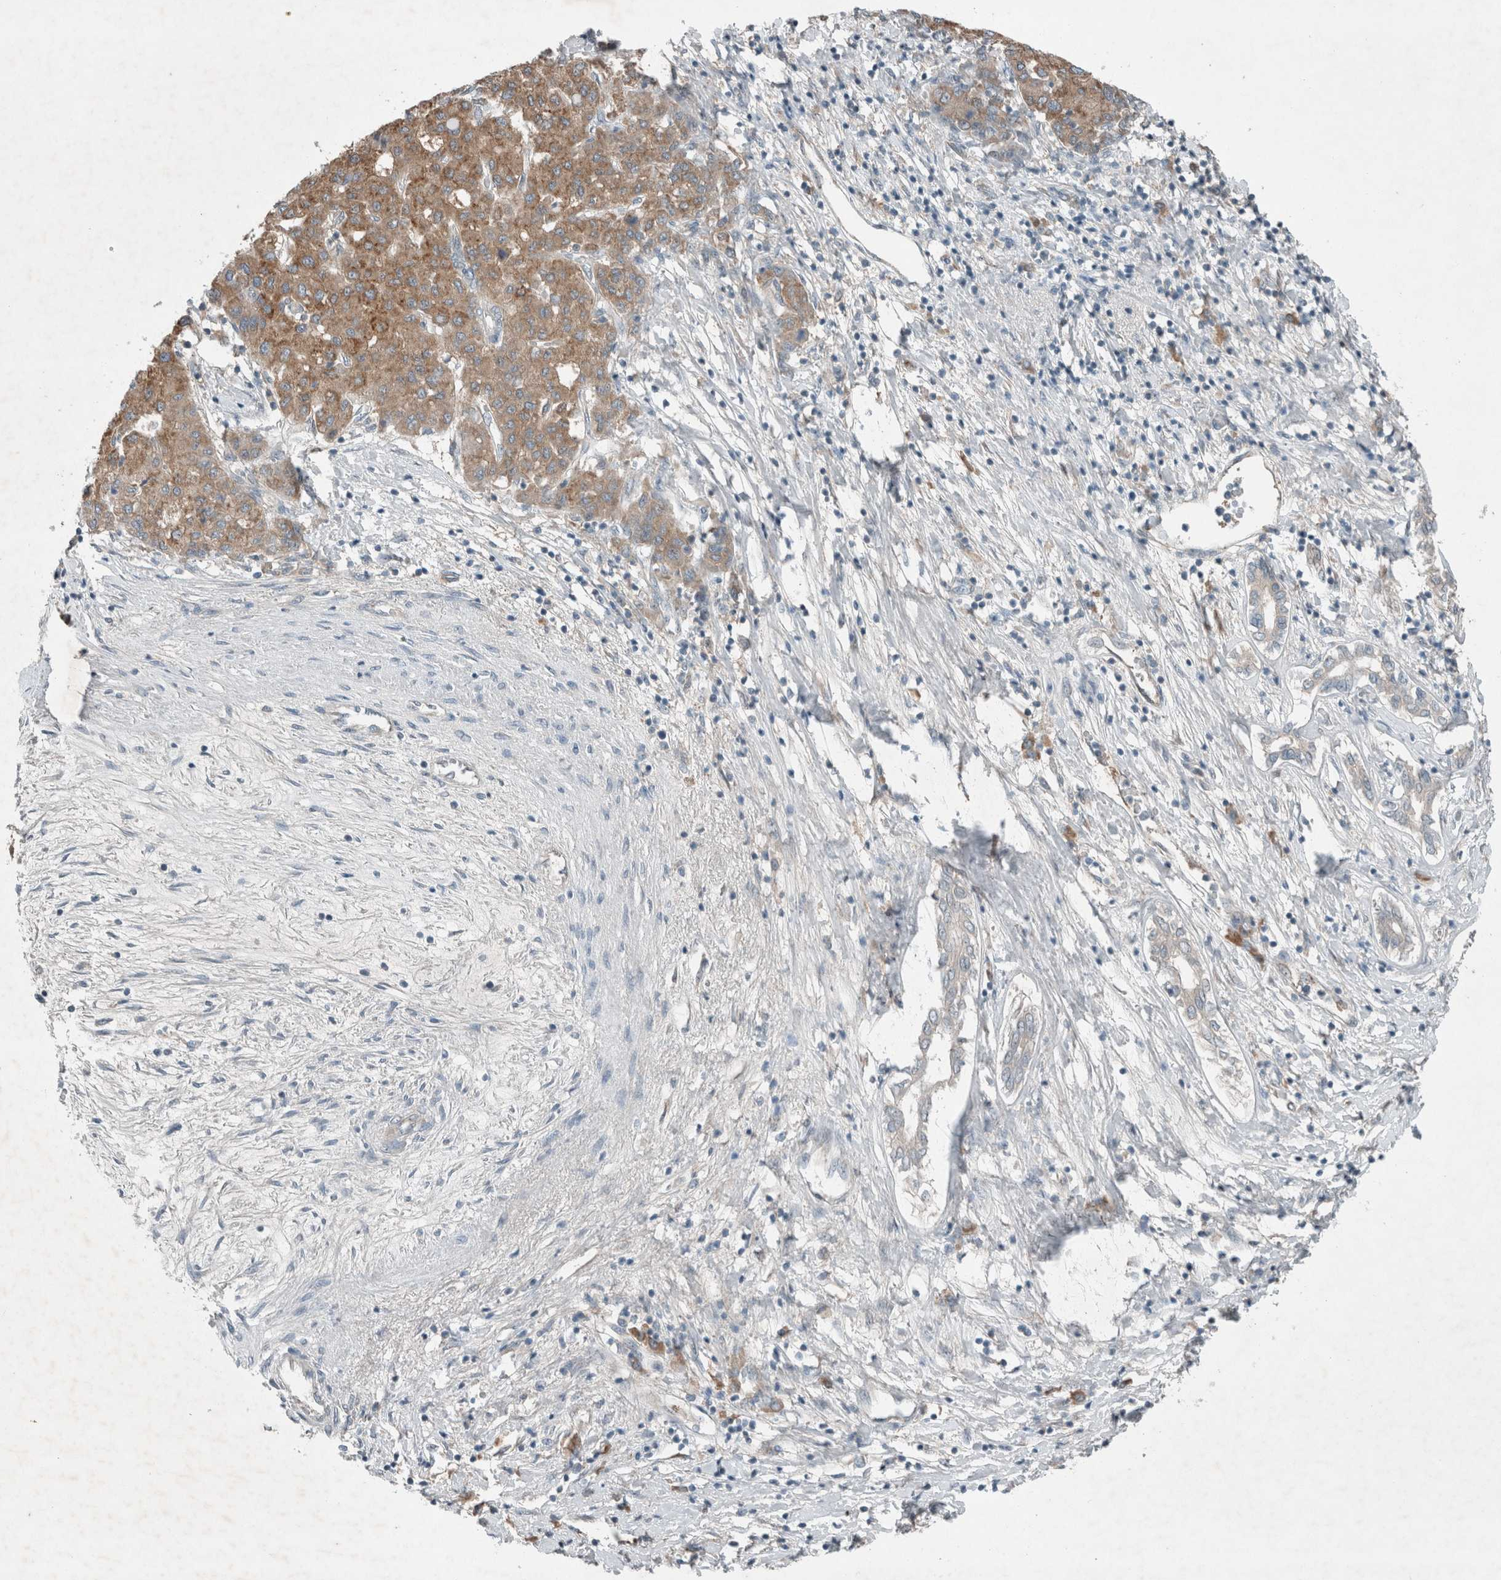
{"staining": {"intensity": "moderate", "quantity": ">75%", "location": "cytoplasmic/membranous"}, "tissue": "liver cancer", "cell_type": "Tumor cells", "image_type": "cancer", "snomed": [{"axis": "morphology", "description": "Carcinoma, Hepatocellular, NOS"}, {"axis": "topography", "description": "Liver"}], "caption": "About >75% of tumor cells in human liver cancer show moderate cytoplasmic/membranous protein staining as visualized by brown immunohistochemical staining.", "gene": "RALGDS", "patient": {"sex": "male", "age": 65}}